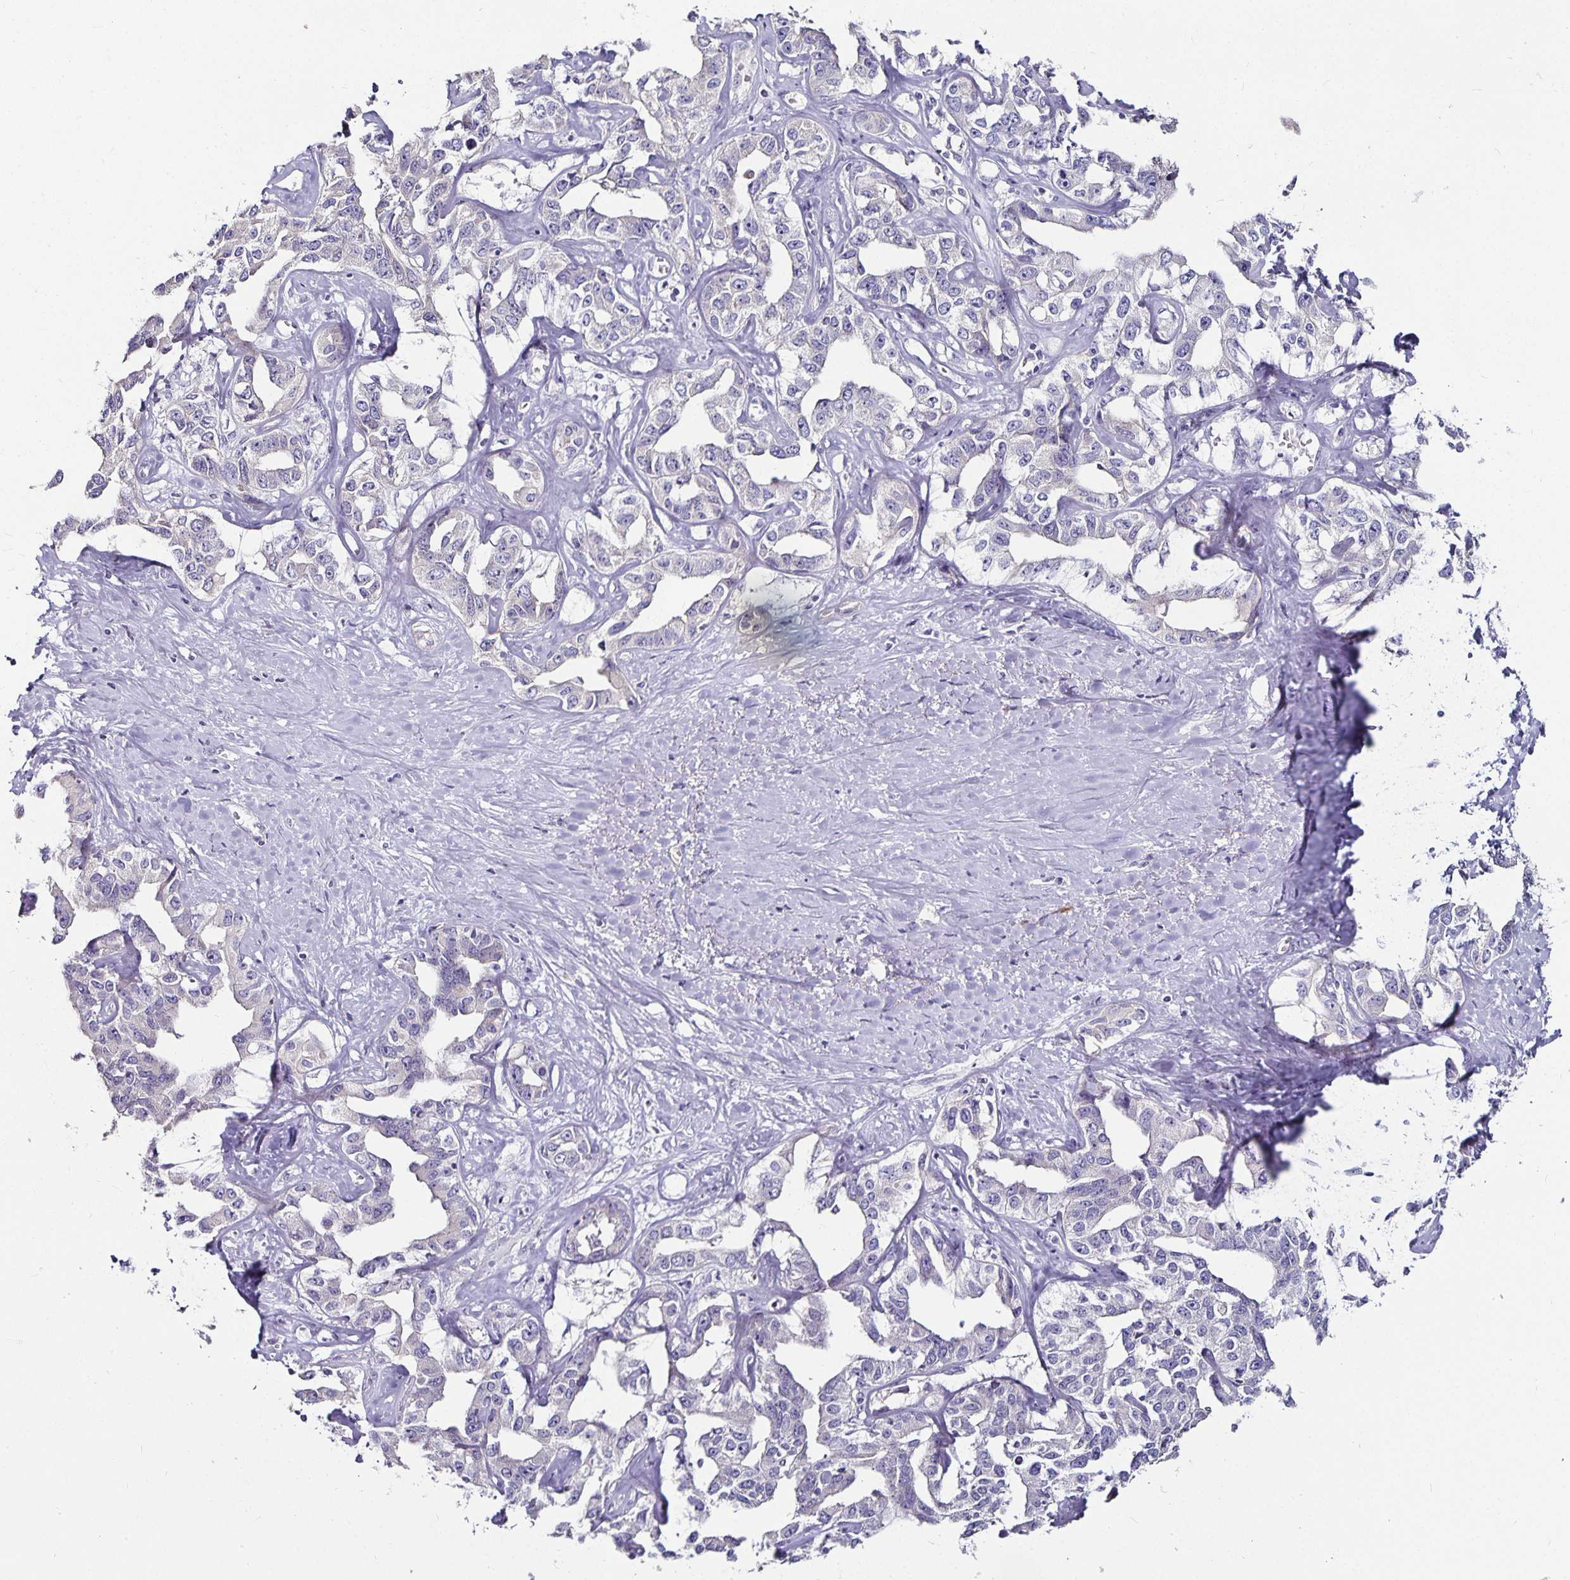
{"staining": {"intensity": "negative", "quantity": "none", "location": "none"}, "tissue": "liver cancer", "cell_type": "Tumor cells", "image_type": "cancer", "snomed": [{"axis": "morphology", "description": "Cholangiocarcinoma"}, {"axis": "topography", "description": "Liver"}], "caption": "This is an IHC image of human liver cholangiocarcinoma. There is no expression in tumor cells.", "gene": "CA12", "patient": {"sex": "male", "age": 59}}